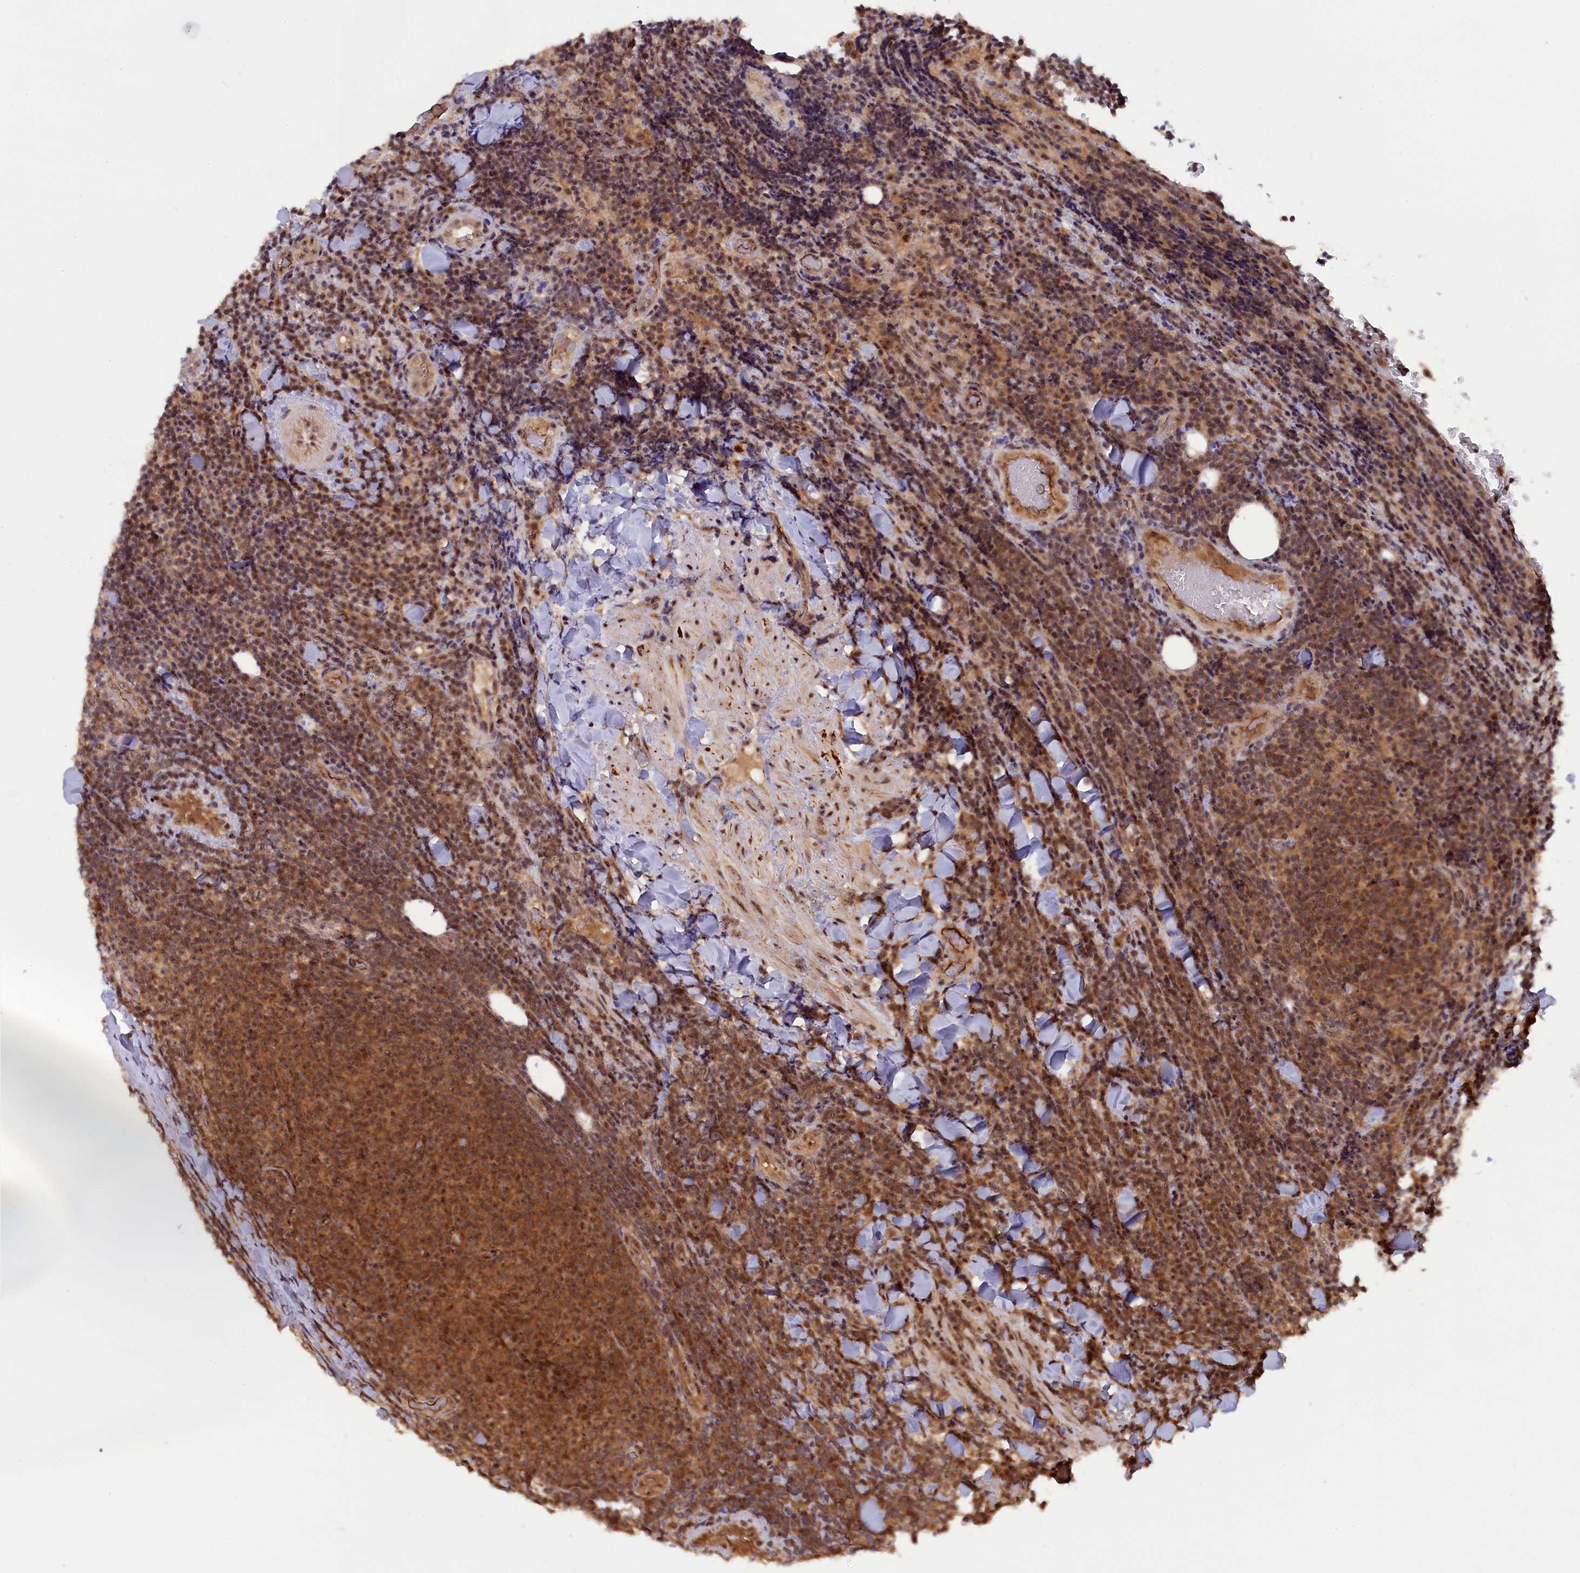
{"staining": {"intensity": "moderate", "quantity": ">75%", "location": "cytoplasmic/membranous,nuclear"}, "tissue": "lymphoma", "cell_type": "Tumor cells", "image_type": "cancer", "snomed": [{"axis": "morphology", "description": "Malignant lymphoma, non-Hodgkin's type, Low grade"}, {"axis": "topography", "description": "Lymph node"}], "caption": "DAB (3,3'-diaminobenzidine) immunohistochemical staining of lymphoma demonstrates moderate cytoplasmic/membranous and nuclear protein positivity in about >75% of tumor cells.", "gene": "TAB1", "patient": {"sex": "male", "age": 66}}